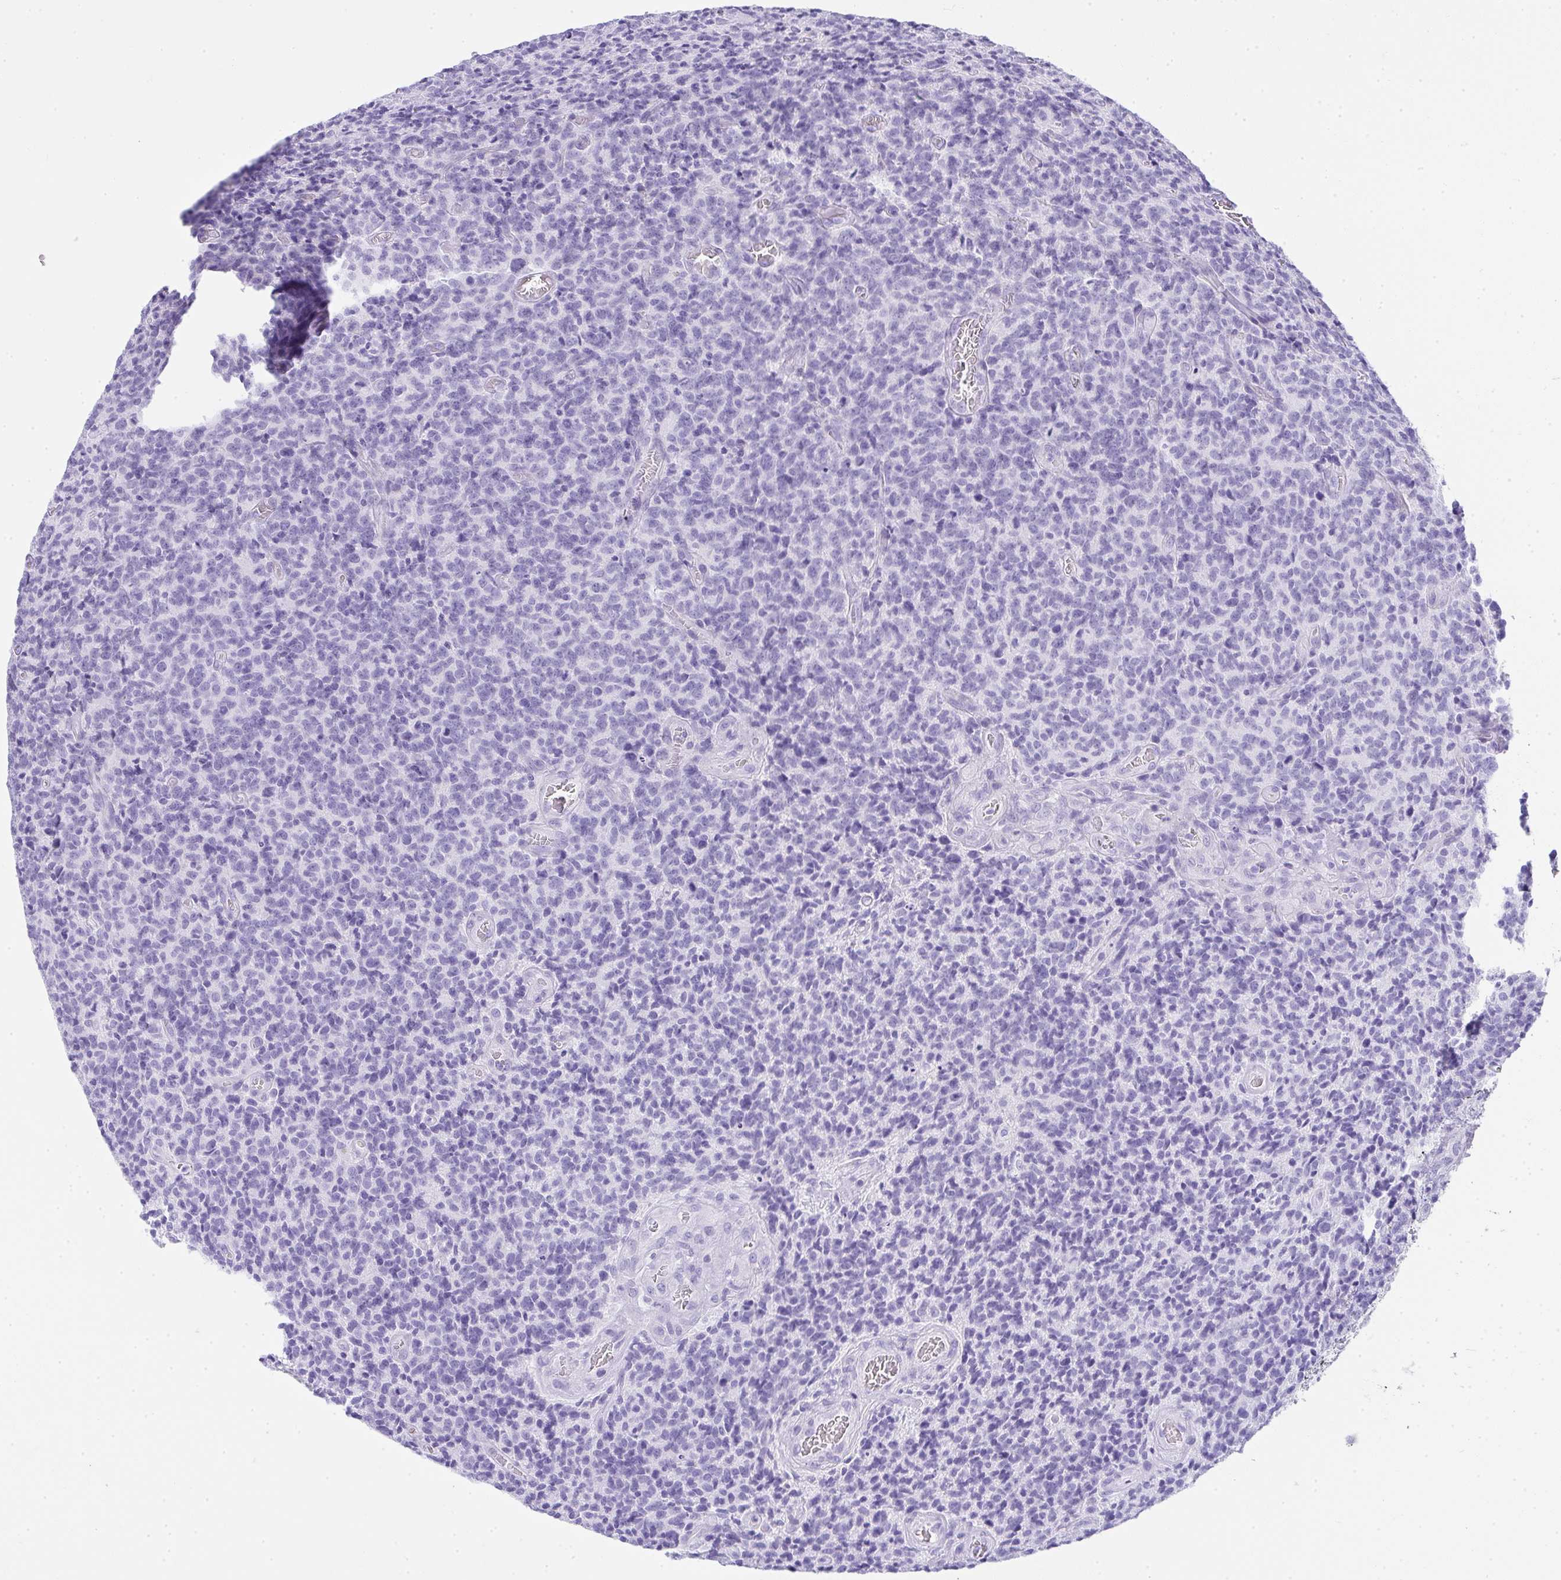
{"staining": {"intensity": "negative", "quantity": "none", "location": "none"}, "tissue": "glioma", "cell_type": "Tumor cells", "image_type": "cancer", "snomed": [{"axis": "morphology", "description": "Glioma, malignant, High grade"}, {"axis": "topography", "description": "Brain"}], "caption": "Immunohistochemical staining of human glioma demonstrates no significant expression in tumor cells.", "gene": "CDADC1", "patient": {"sex": "male", "age": 76}}